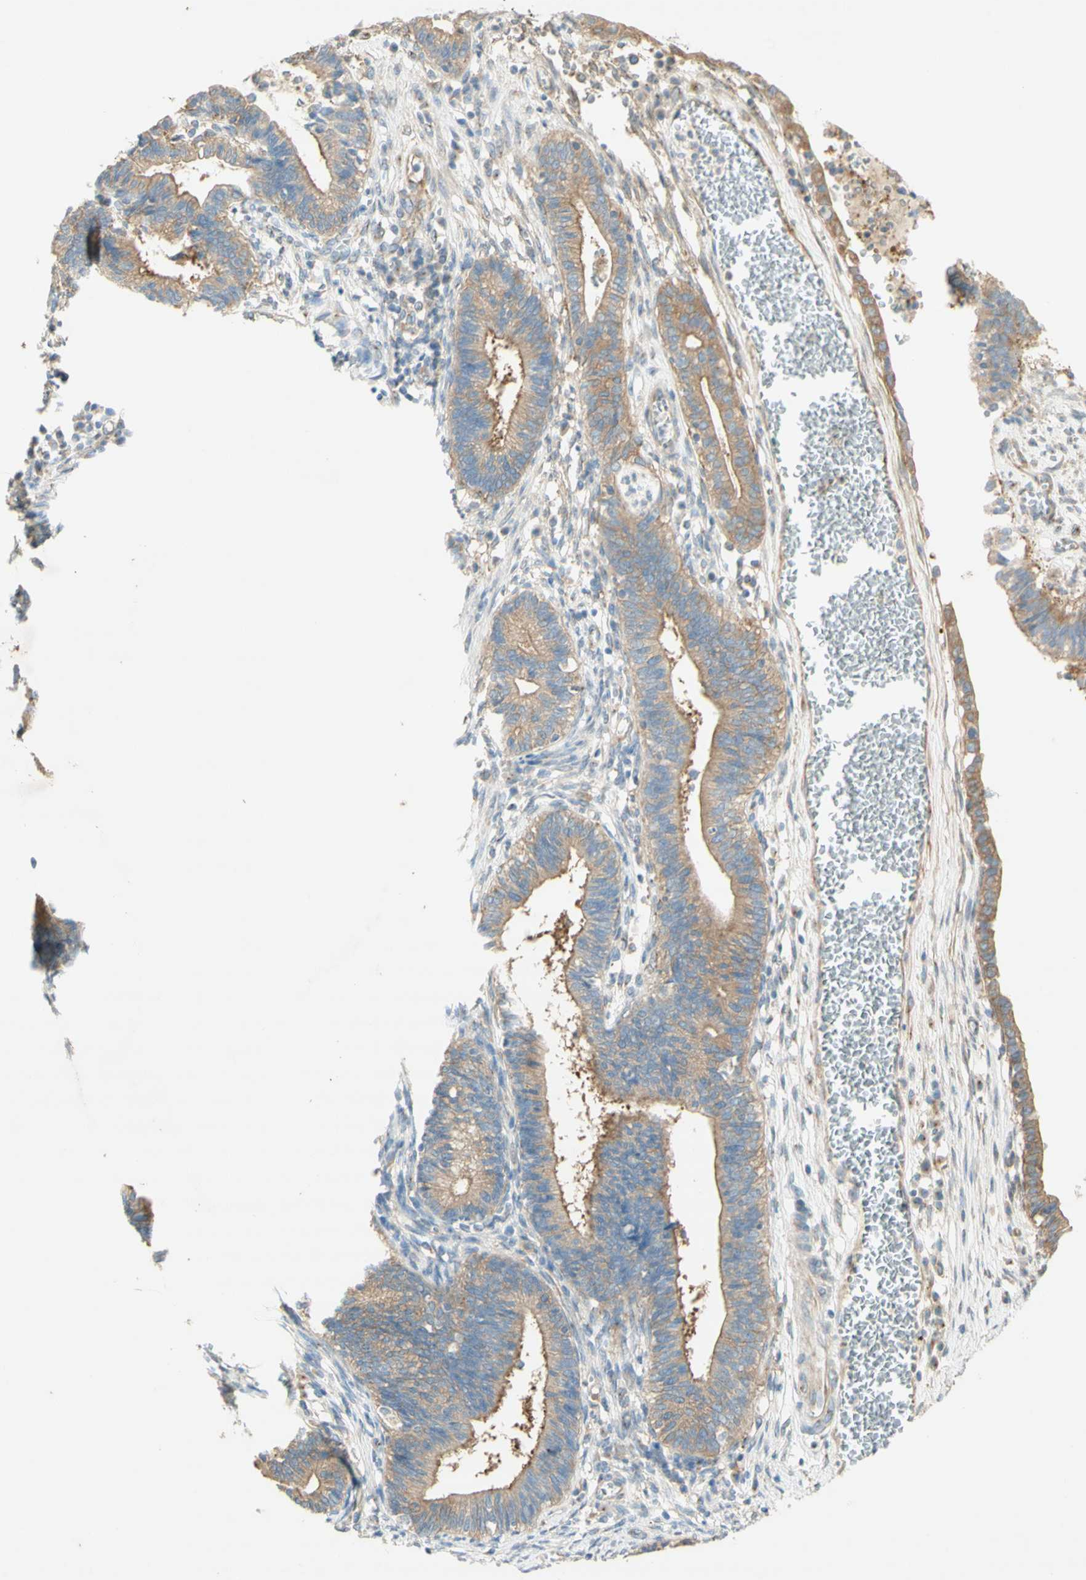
{"staining": {"intensity": "moderate", "quantity": "25%-75%", "location": "cytoplasmic/membranous"}, "tissue": "cervical cancer", "cell_type": "Tumor cells", "image_type": "cancer", "snomed": [{"axis": "morphology", "description": "Adenocarcinoma, NOS"}, {"axis": "topography", "description": "Cervix"}], "caption": "Immunohistochemical staining of cervical adenocarcinoma reveals medium levels of moderate cytoplasmic/membranous protein staining in about 25%-75% of tumor cells.", "gene": "DYNC1H1", "patient": {"sex": "female", "age": 44}}